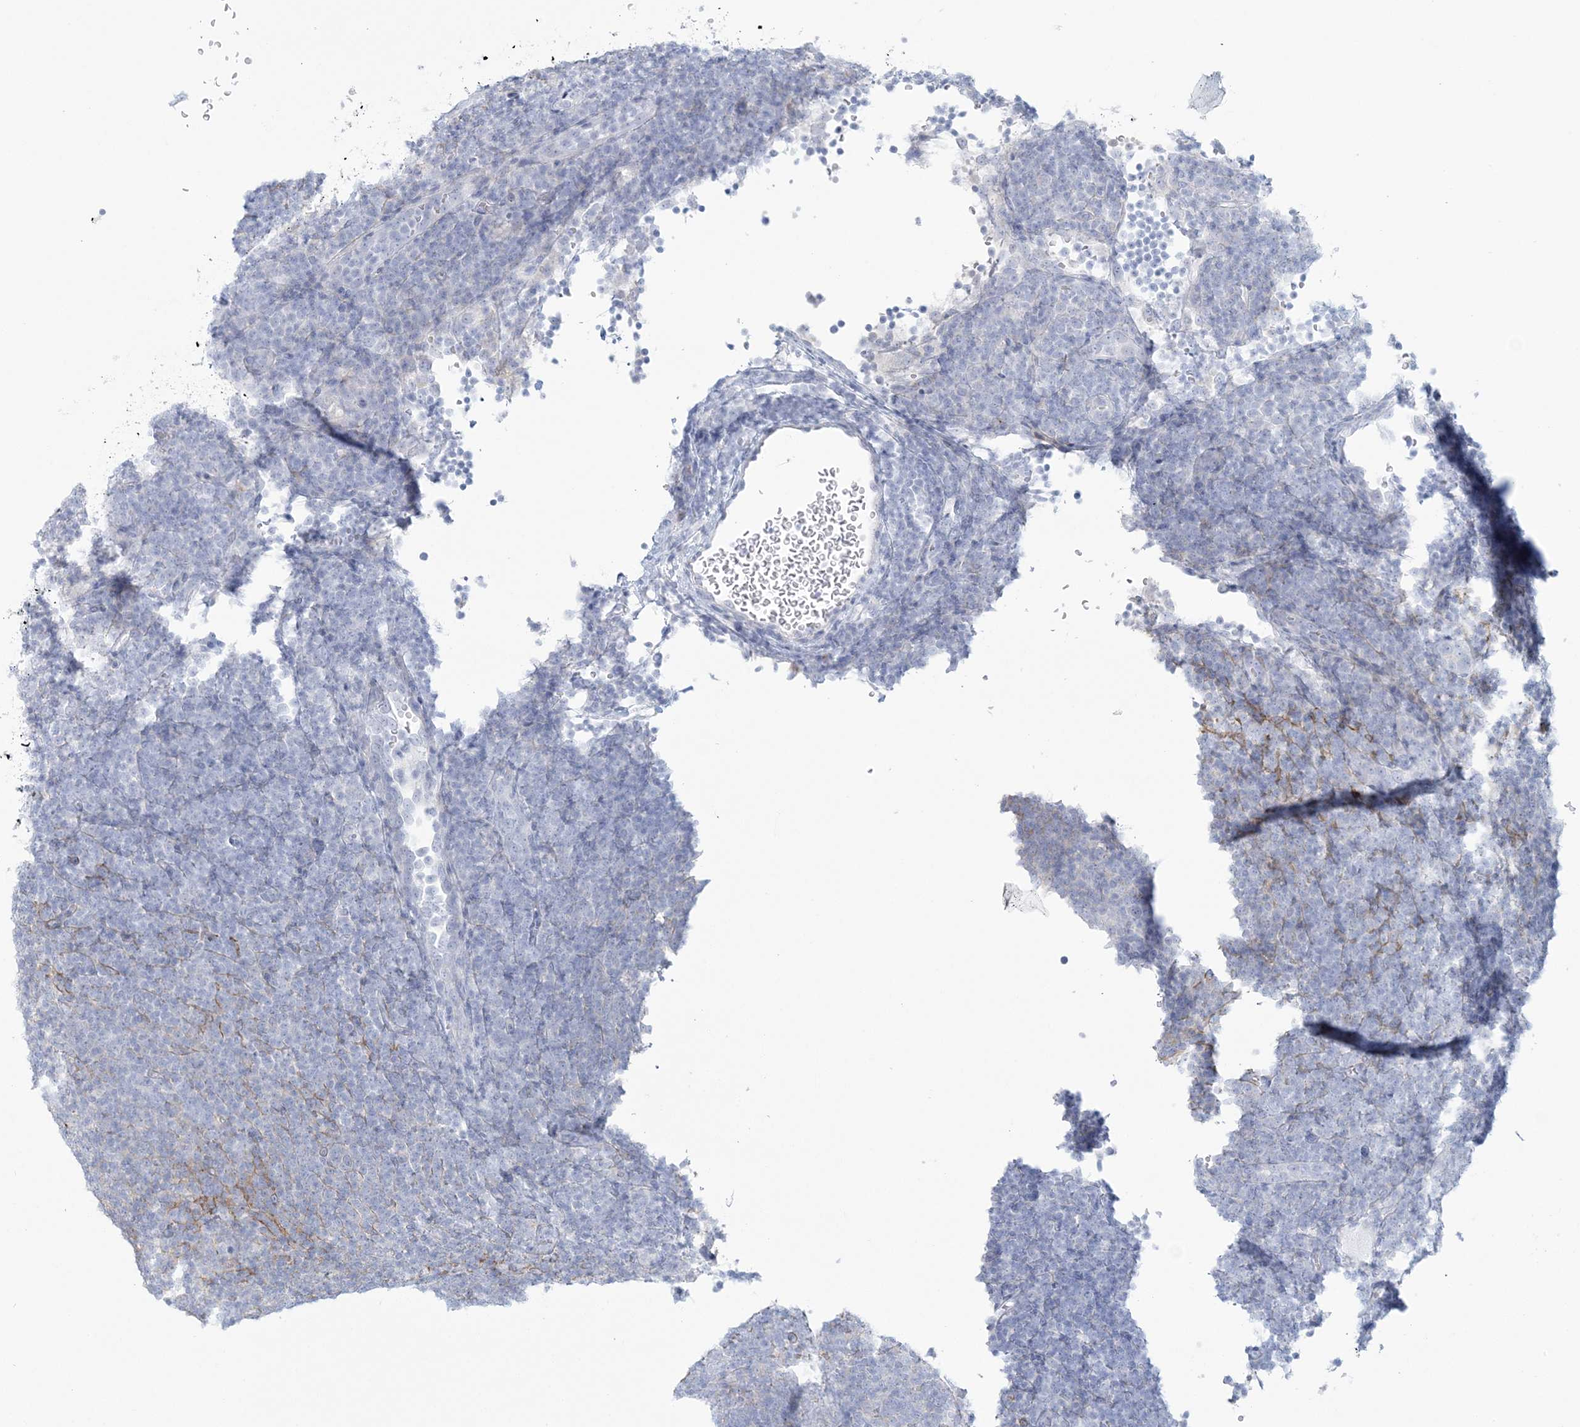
{"staining": {"intensity": "negative", "quantity": "none", "location": "none"}, "tissue": "lymphoma", "cell_type": "Tumor cells", "image_type": "cancer", "snomed": [{"axis": "morphology", "description": "Hodgkin's disease, NOS"}, {"axis": "topography", "description": "Lymph node"}], "caption": "There is no significant staining in tumor cells of lymphoma.", "gene": "ADGB", "patient": {"sex": "female", "age": 57}}